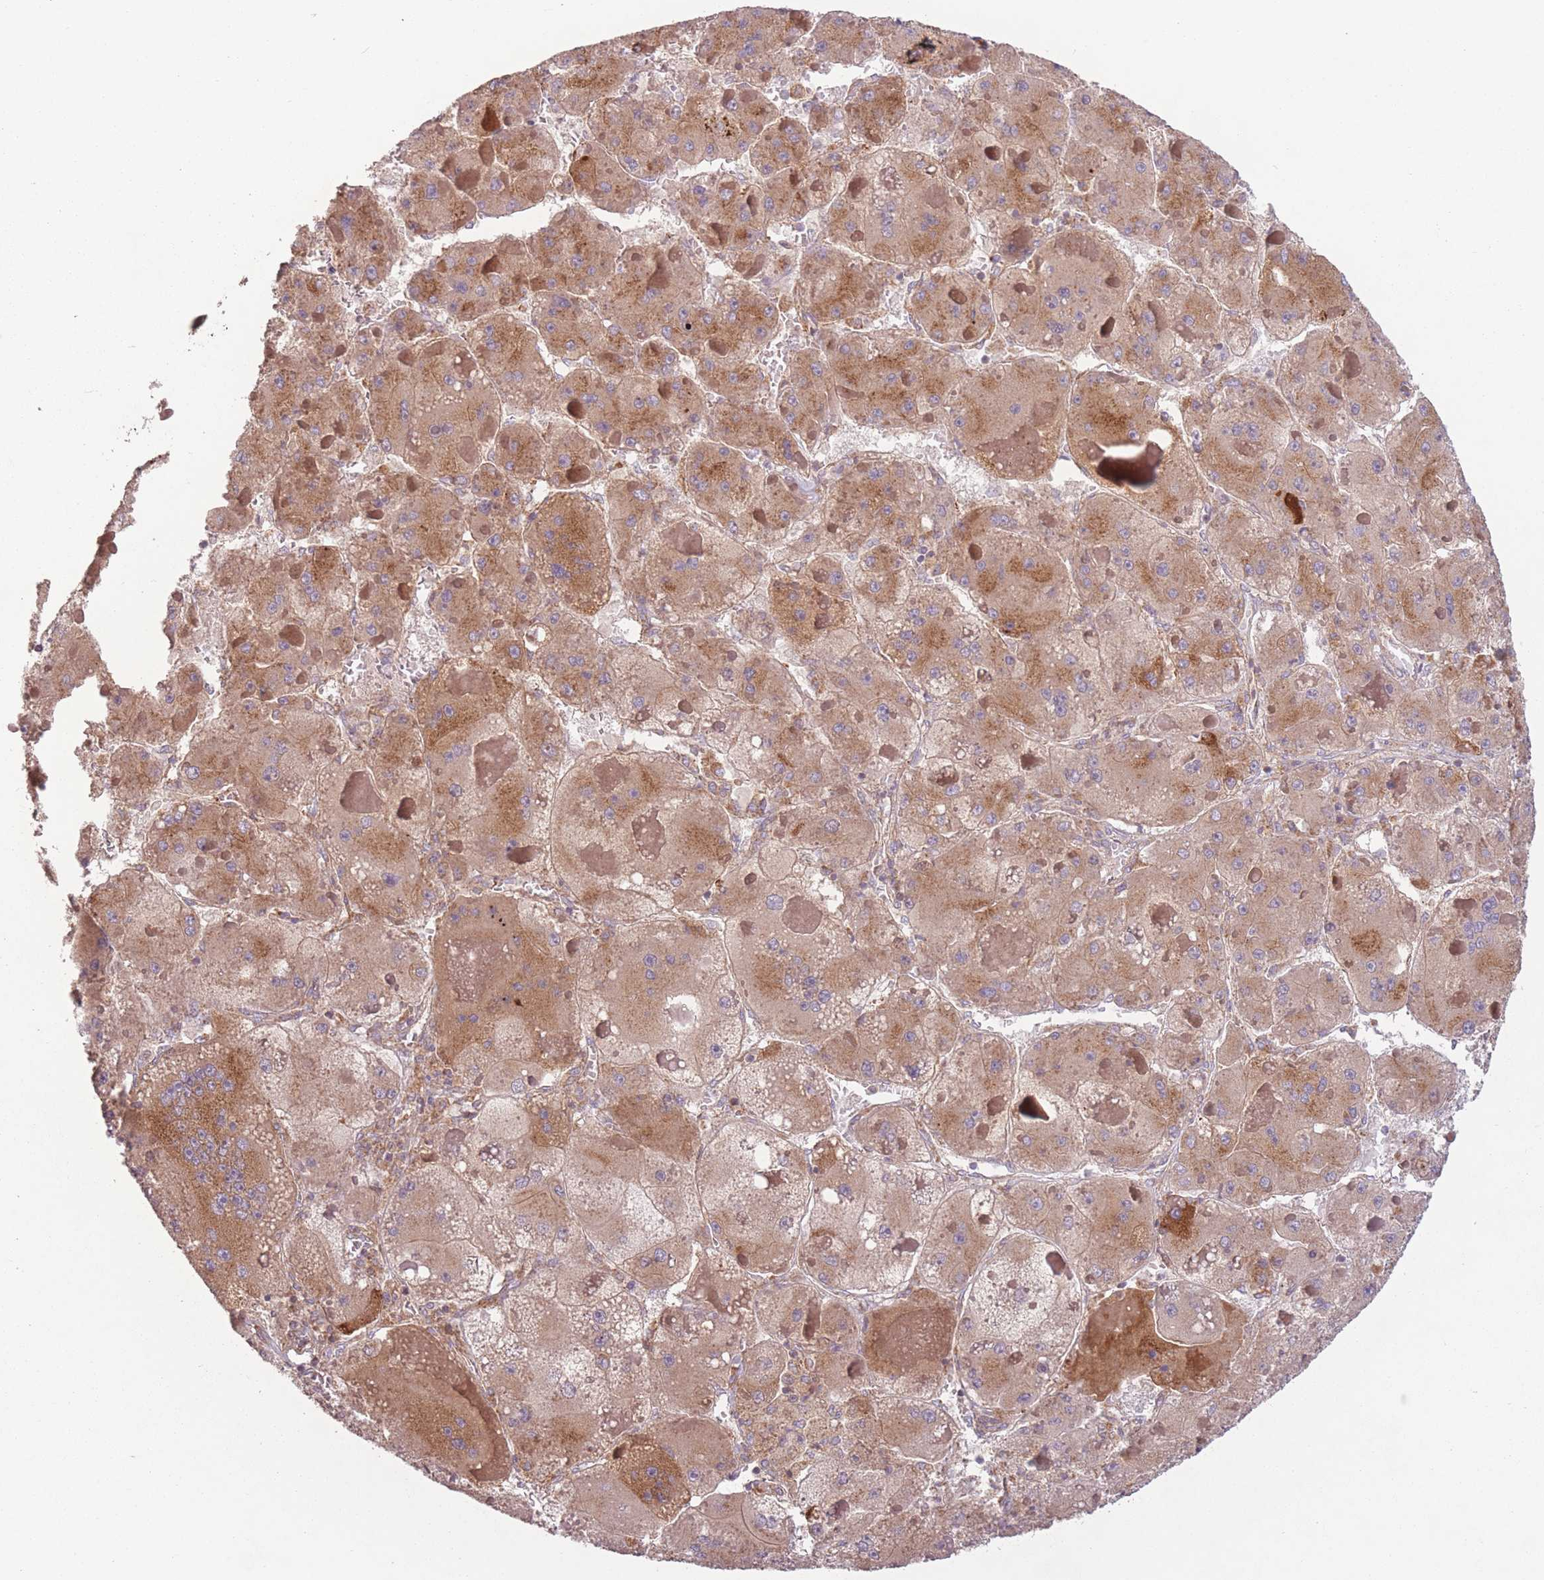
{"staining": {"intensity": "moderate", "quantity": ">75%", "location": "cytoplasmic/membranous"}, "tissue": "liver cancer", "cell_type": "Tumor cells", "image_type": "cancer", "snomed": [{"axis": "morphology", "description": "Carcinoma, Hepatocellular, NOS"}, {"axis": "topography", "description": "Liver"}], "caption": "The photomicrograph reveals immunohistochemical staining of liver cancer. There is moderate cytoplasmic/membranous positivity is present in approximately >75% of tumor cells. (DAB = brown stain, brightfield microscopy at high magnification).", "gene": "WASHC2A", "patient": {"sex": "female", "age": 73}}